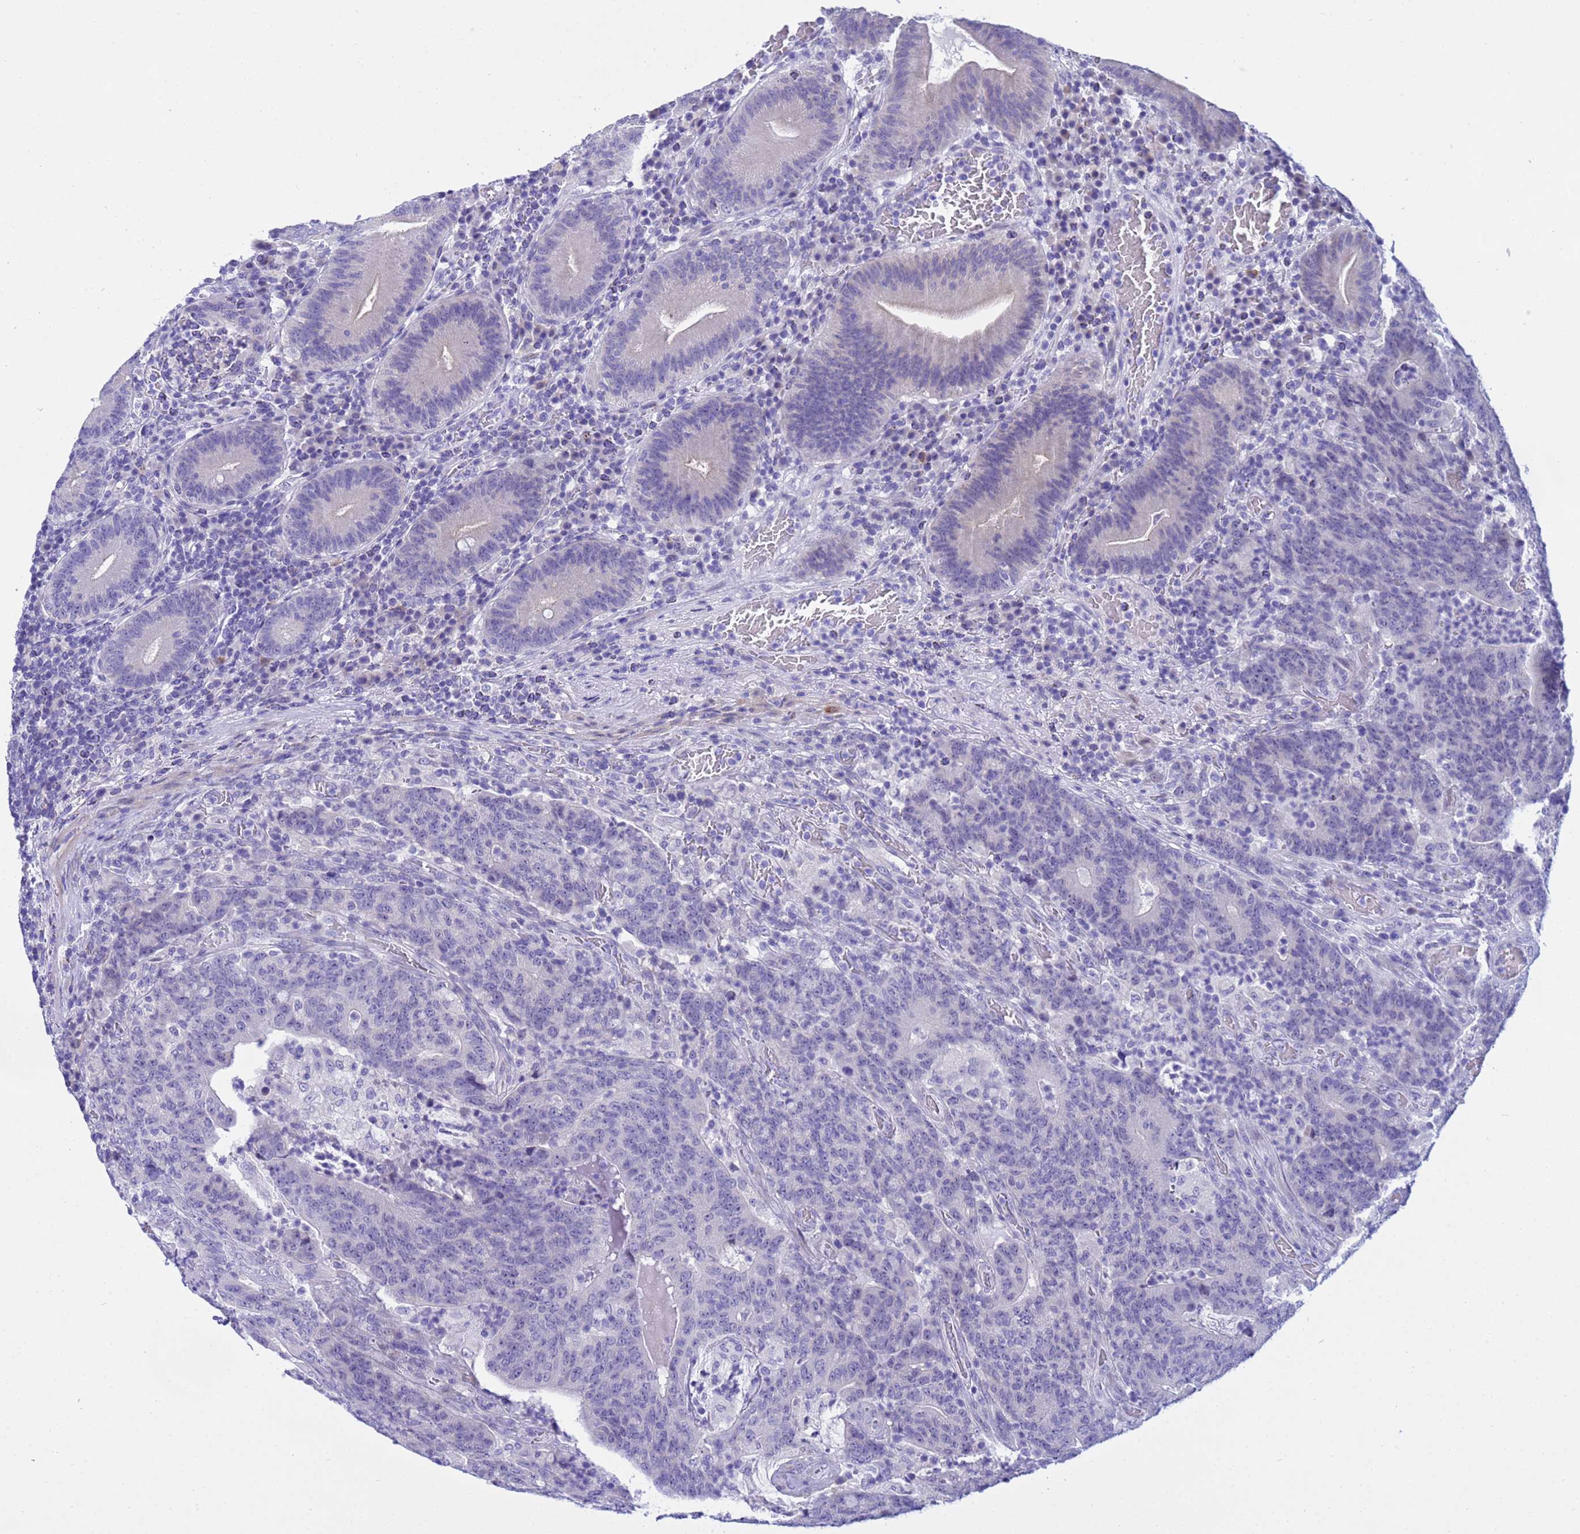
{"staining": {"intensity": "negative", "quantity": "none", "location": "none"}, "tissue": "colorectal cancer", "cell_type": "Tumor cells", "image_type": "cancer", "snomed": [{"axis": "morphology", "description": "Normal tissue, NOS"}, {"axis": "morphology", "description": "Adenocarcinoma, NOS"}, {"axis": "topography", "description": "Colon"}], "caption": "A histopathology image of adenocarcinoma (colorectal) stained for a protein demonstrates no brown staining in tumor cells.", "gene": "IGSF11", "patient": {"sex": "female", "age": 75}}